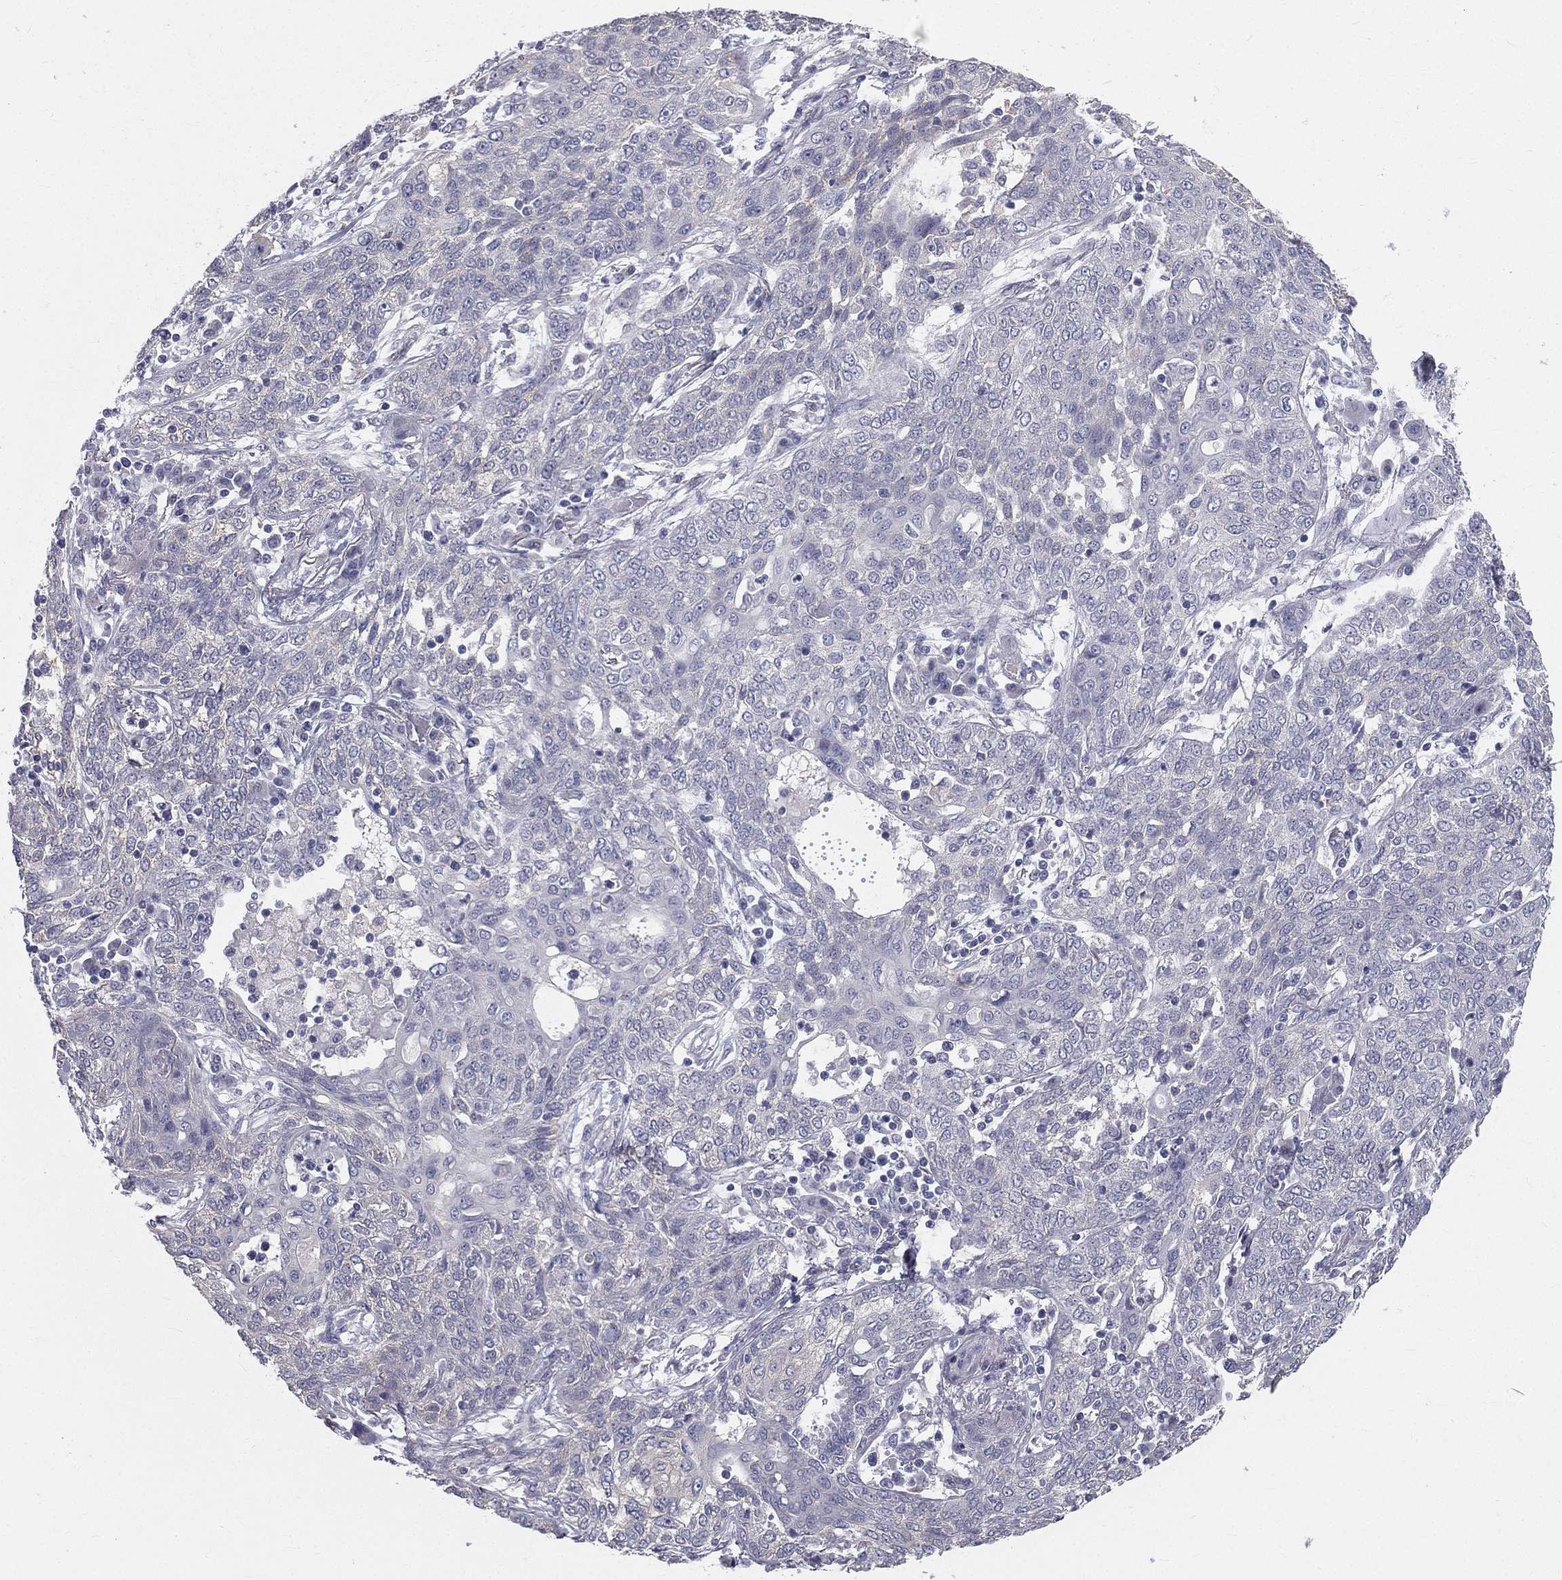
{"staining": {"intensity": "negative", "quantity": "none", "location": "none"}, "tissue": "lung cancer", "cell_type": "Tumor cells", "image_type": "cancer", "snomed": [{"axis": "morphology", "description": "Squamous cell carcinoma, NOS"}, {"axis": "topography", "description": "Lung"}], "caption": "A micrograph of human lung cancer is negative for staining in tumor cells. The staining was performed using DAB to visualize the protein expression in brown, while the nuclei were stained in blue with hematoxylin (Magnification: 20x).", "gene": "MUC13", "patient": {"sex": "female", "age": 70}}